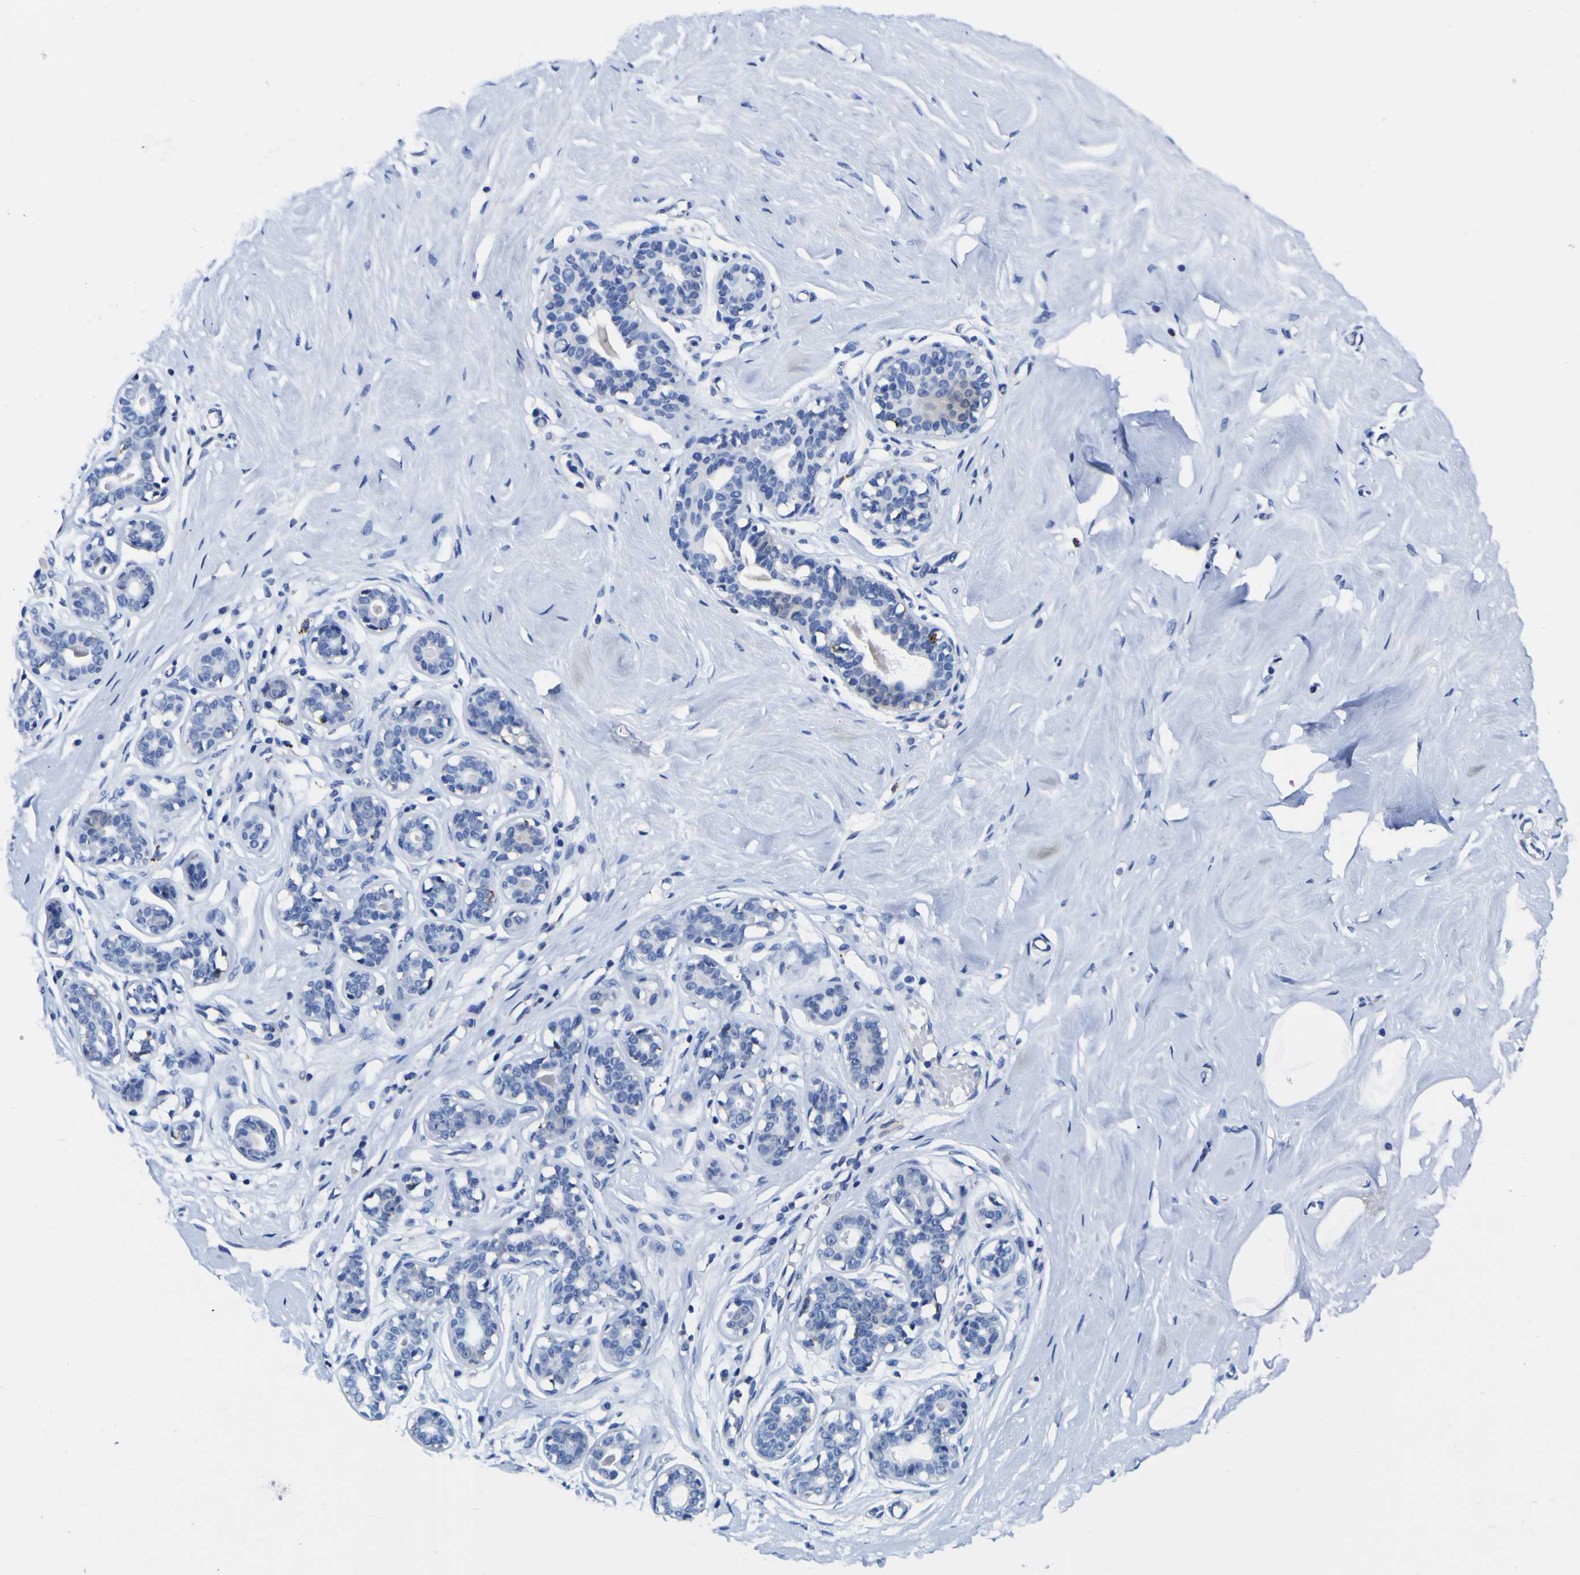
{"staining": {"intensity": "negative", "quantity": "none", "location": "none"}, "tissue": "breast", "cell_type": "Adipocytes", "image_type": "normal", "snomed": [{"axis": "morphology", "description": "Normal tissue, NOS"}, {"axis": "topography", "description": "Breast"}], "caption": "High magnification brightfield microscopy of normal breast stained with DAB (3,3'-diaminobenzidine) (brown) and counterstained with hematoxylin (blue): adipocytes show no significant staining.", "gene": "HLA", "patient": {"sex": "female", "age": 23}}